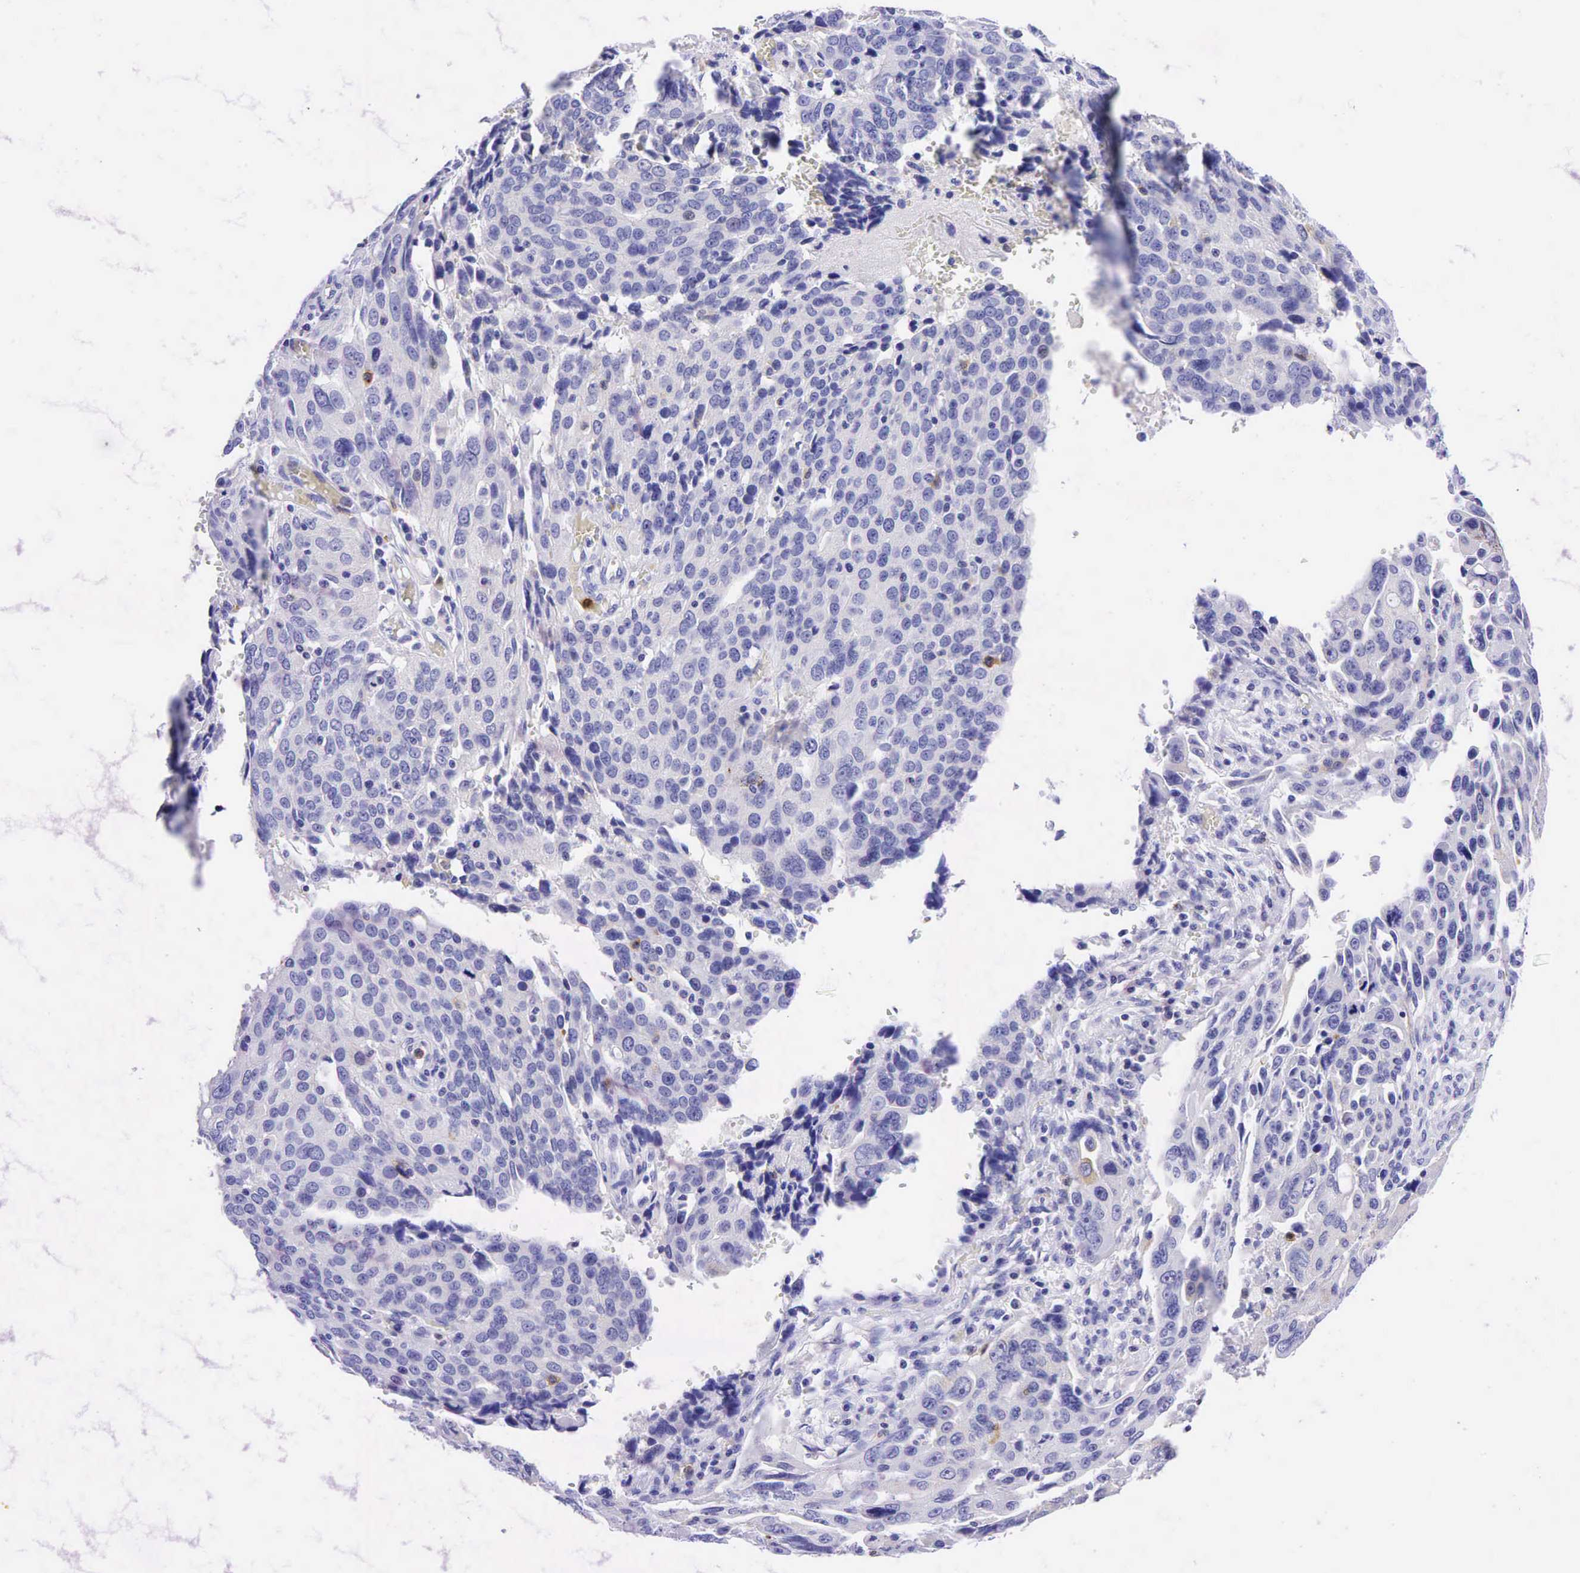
{"staining": {"intensity": "negative", "quantity": "none", "location": "none"}, "tissue": "ovarian cancer", "cell_type": "Tumor cells", "image_type": "cancer", "snomed": [{"axis": "morphology", "description": "Carcinoma, endometroid"}, {"axis": "topography", "description": "Ovary"}], "caption": "This is an immunohistochemistry photomicrograph of human endometroid carcinoma (ovarian). There is no staining in tumor cells.", "gene": "TNFRSF8", "patient": {"sex": "female", "age": 75}}